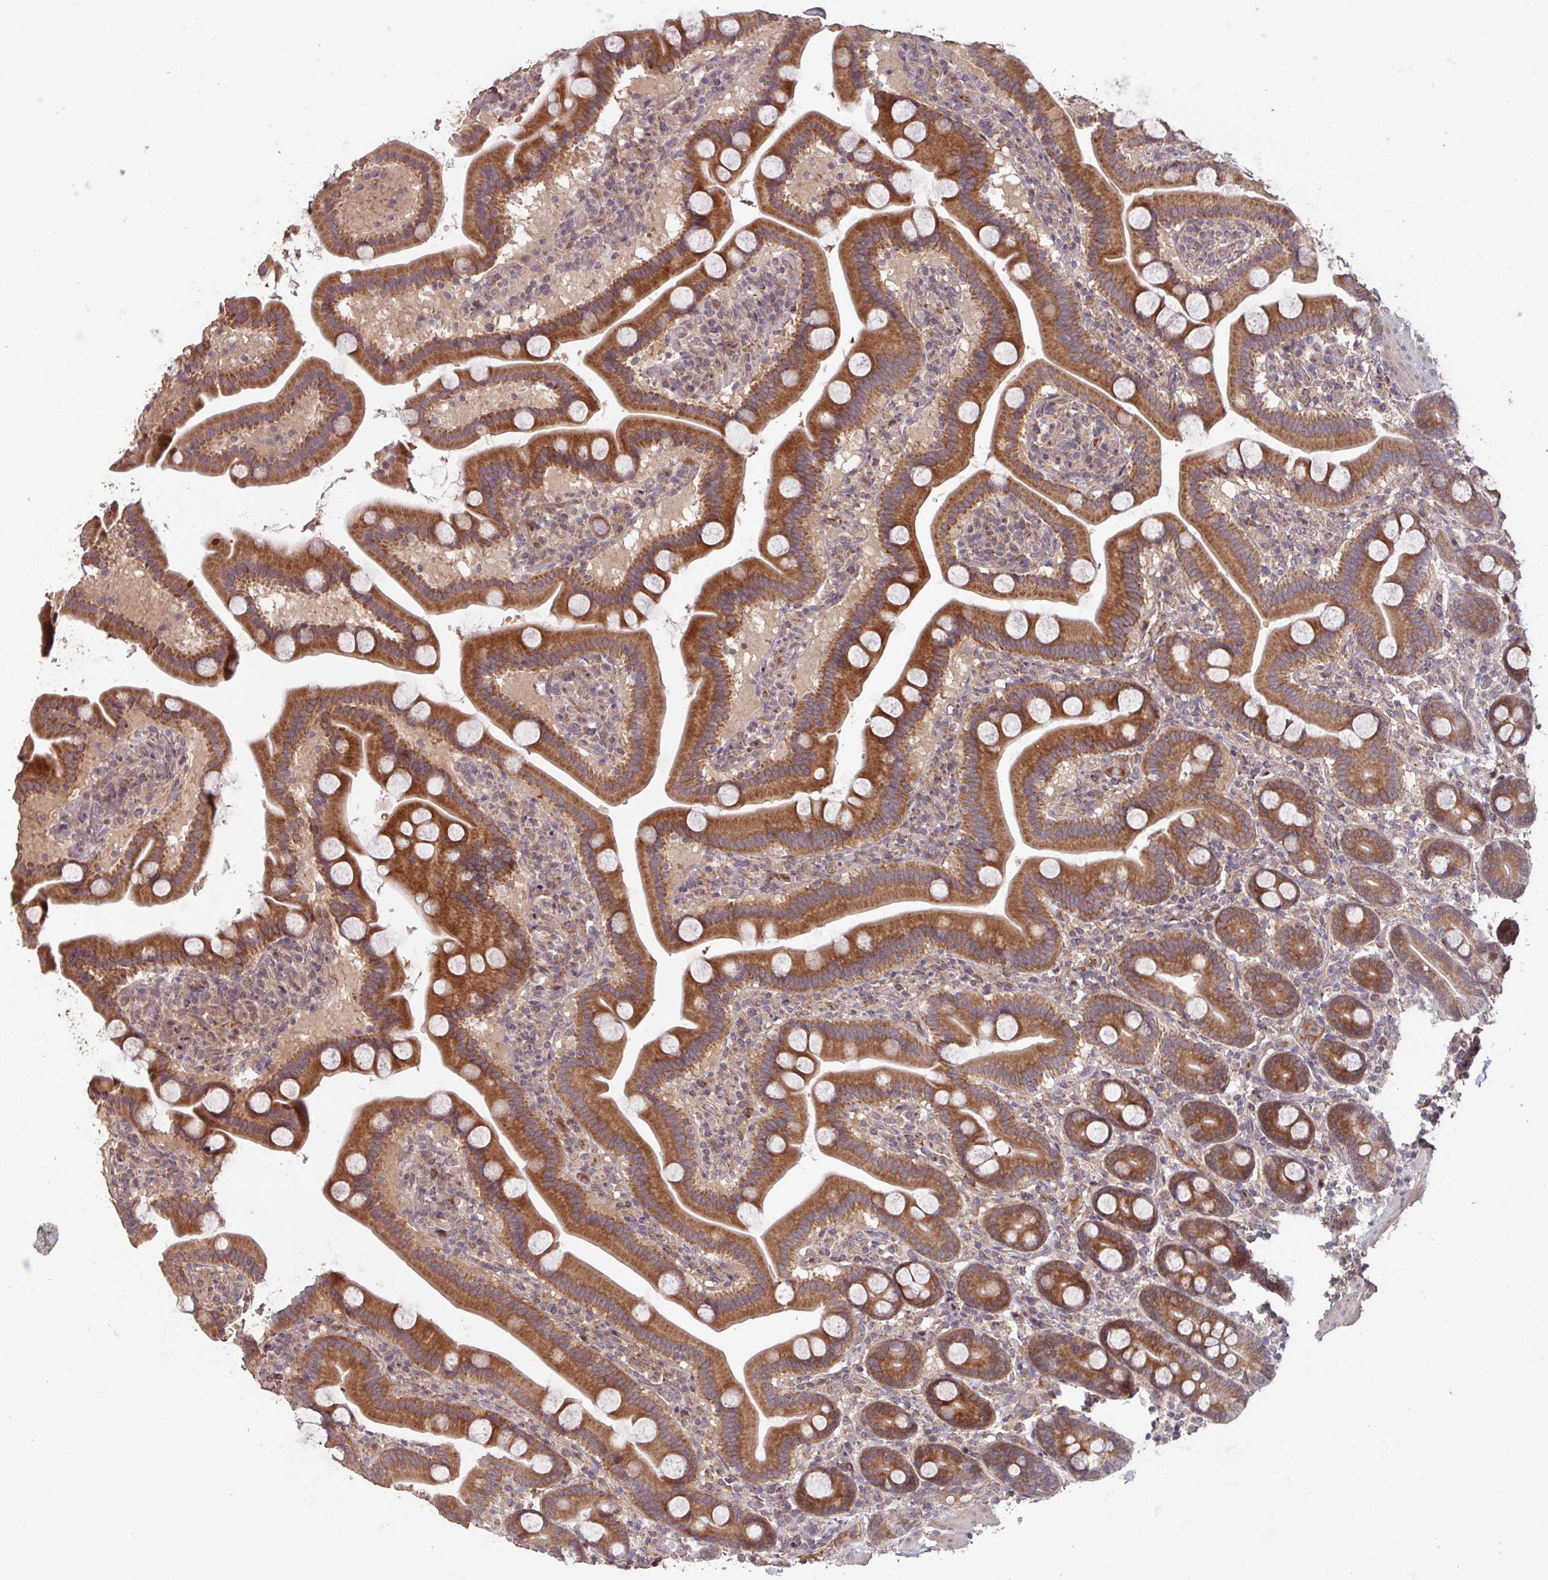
{"staining": {"intensity": "strong", "quantity": ">75%", "location": "cytoplasmic/membranous"}, "tissue": "duodenum", "cell_type": "Glandular cells", "image_type": "normal", "snomed": [{"axis": "morphology", "description": "Normal tissue, NOS"}, {"axis": "topography", "description": "Duodenum"}], "caption": "Immunohistochemistry (IHC) staining of benign duodenum, which displays high levels of strong cytoplasmic/membranous expression in about >75% of glandular cells indicating strong cytoplasmic/membranous protein positivity. The staining was performed using DAB (brown) for protein detection and nuclei were counterstained in hematoxylin (blue).", "gene": "TMEM88", "patient": {"sex": "male", "age": 55}}